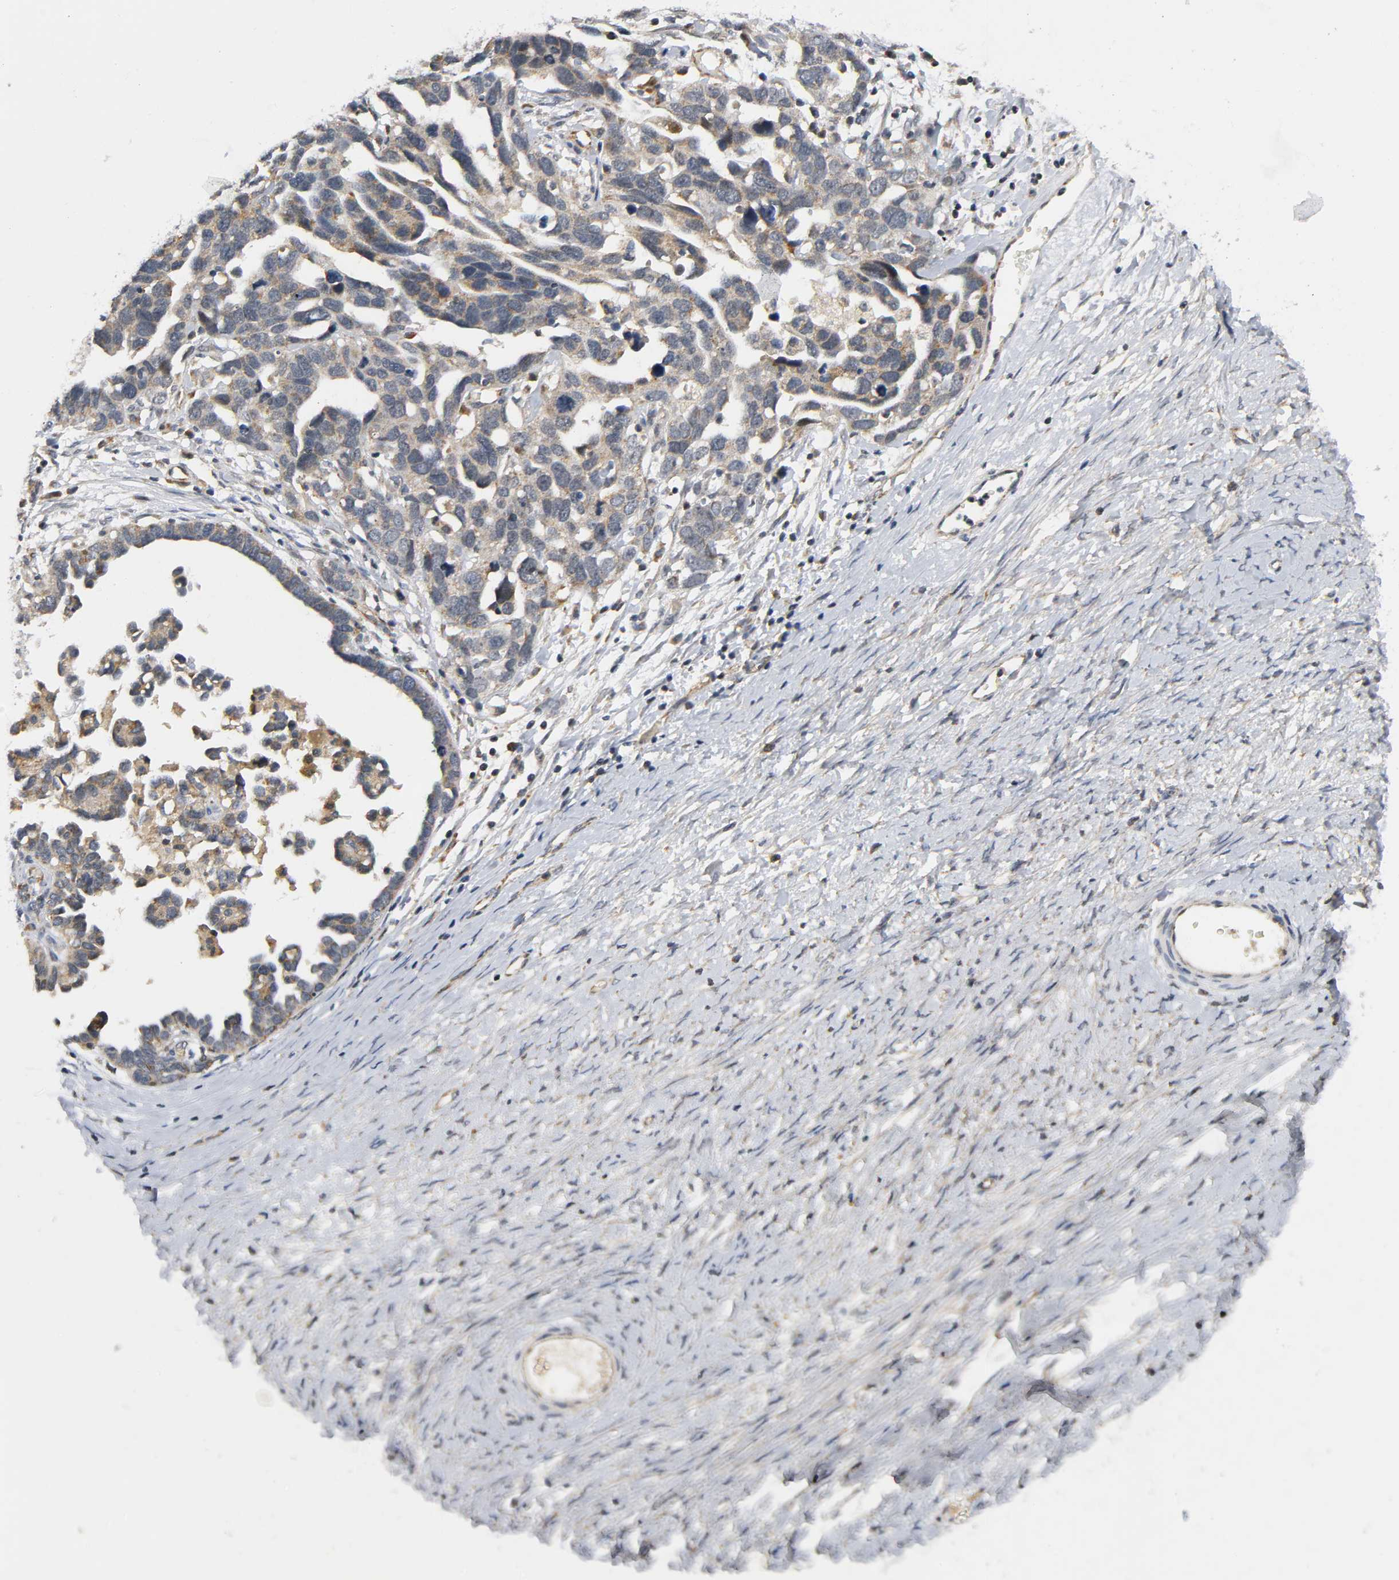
{"staining": {"intensity": "weak", "quantity": ">75%", "location": "cytoplasmic/membranous"}, "tissue": "ovarian cancer", "cell_type": "Tumor cells", "image_type": "cancer", "snomed": [{"axis": "morphology", "description": "Cystadenocarcinoma, serous, NOS"}, {"axis": "topography", "description": "Ovary"}], "caption": "Serous cystadenocarcinoma (ovarian) tissue displays weak cytoplasmic/membranous staining in about >75% of tumor cells", "gene": "NRP1", "patient": {"sex": "female", "age": 54}}